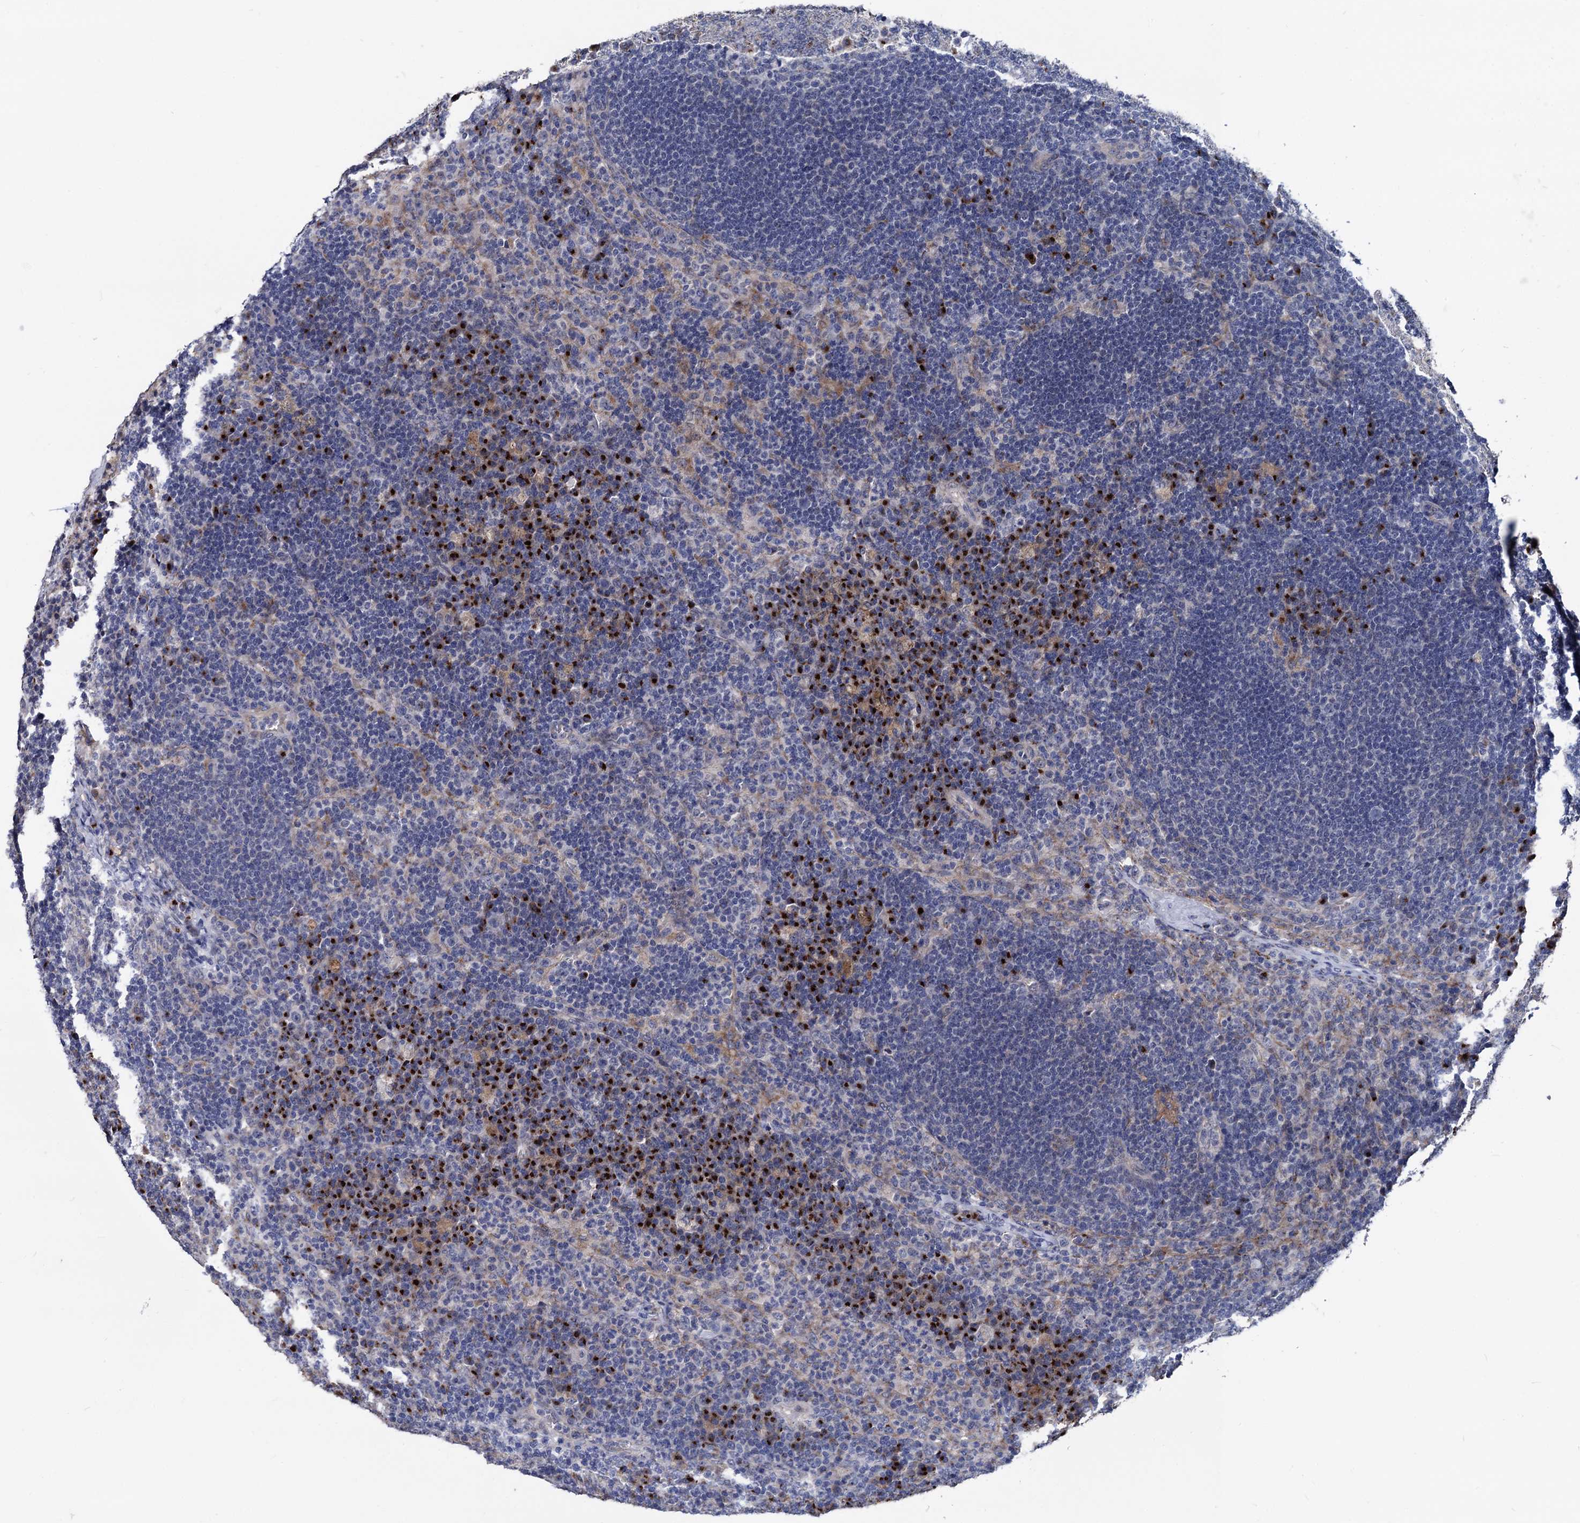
{"staining": {"intensity": "negative", "quantity": "none", "location": "none"}, "tissue": "lymph node", "cell_type": "Germinal center cells", "image_type": "normal", "snomed": [{"axis": "morphology", "description": "Normal tissue, NOS"}, {"axis": "topography", "description": "Lymph node"}], "caption": "This is a micrograph of immunohistochemistry (IHC) staining of benign lymph node, which shows no staining in germinal center cells.", "gene": "SMAGP", "patient": {"sex": "female", "age": 70}}